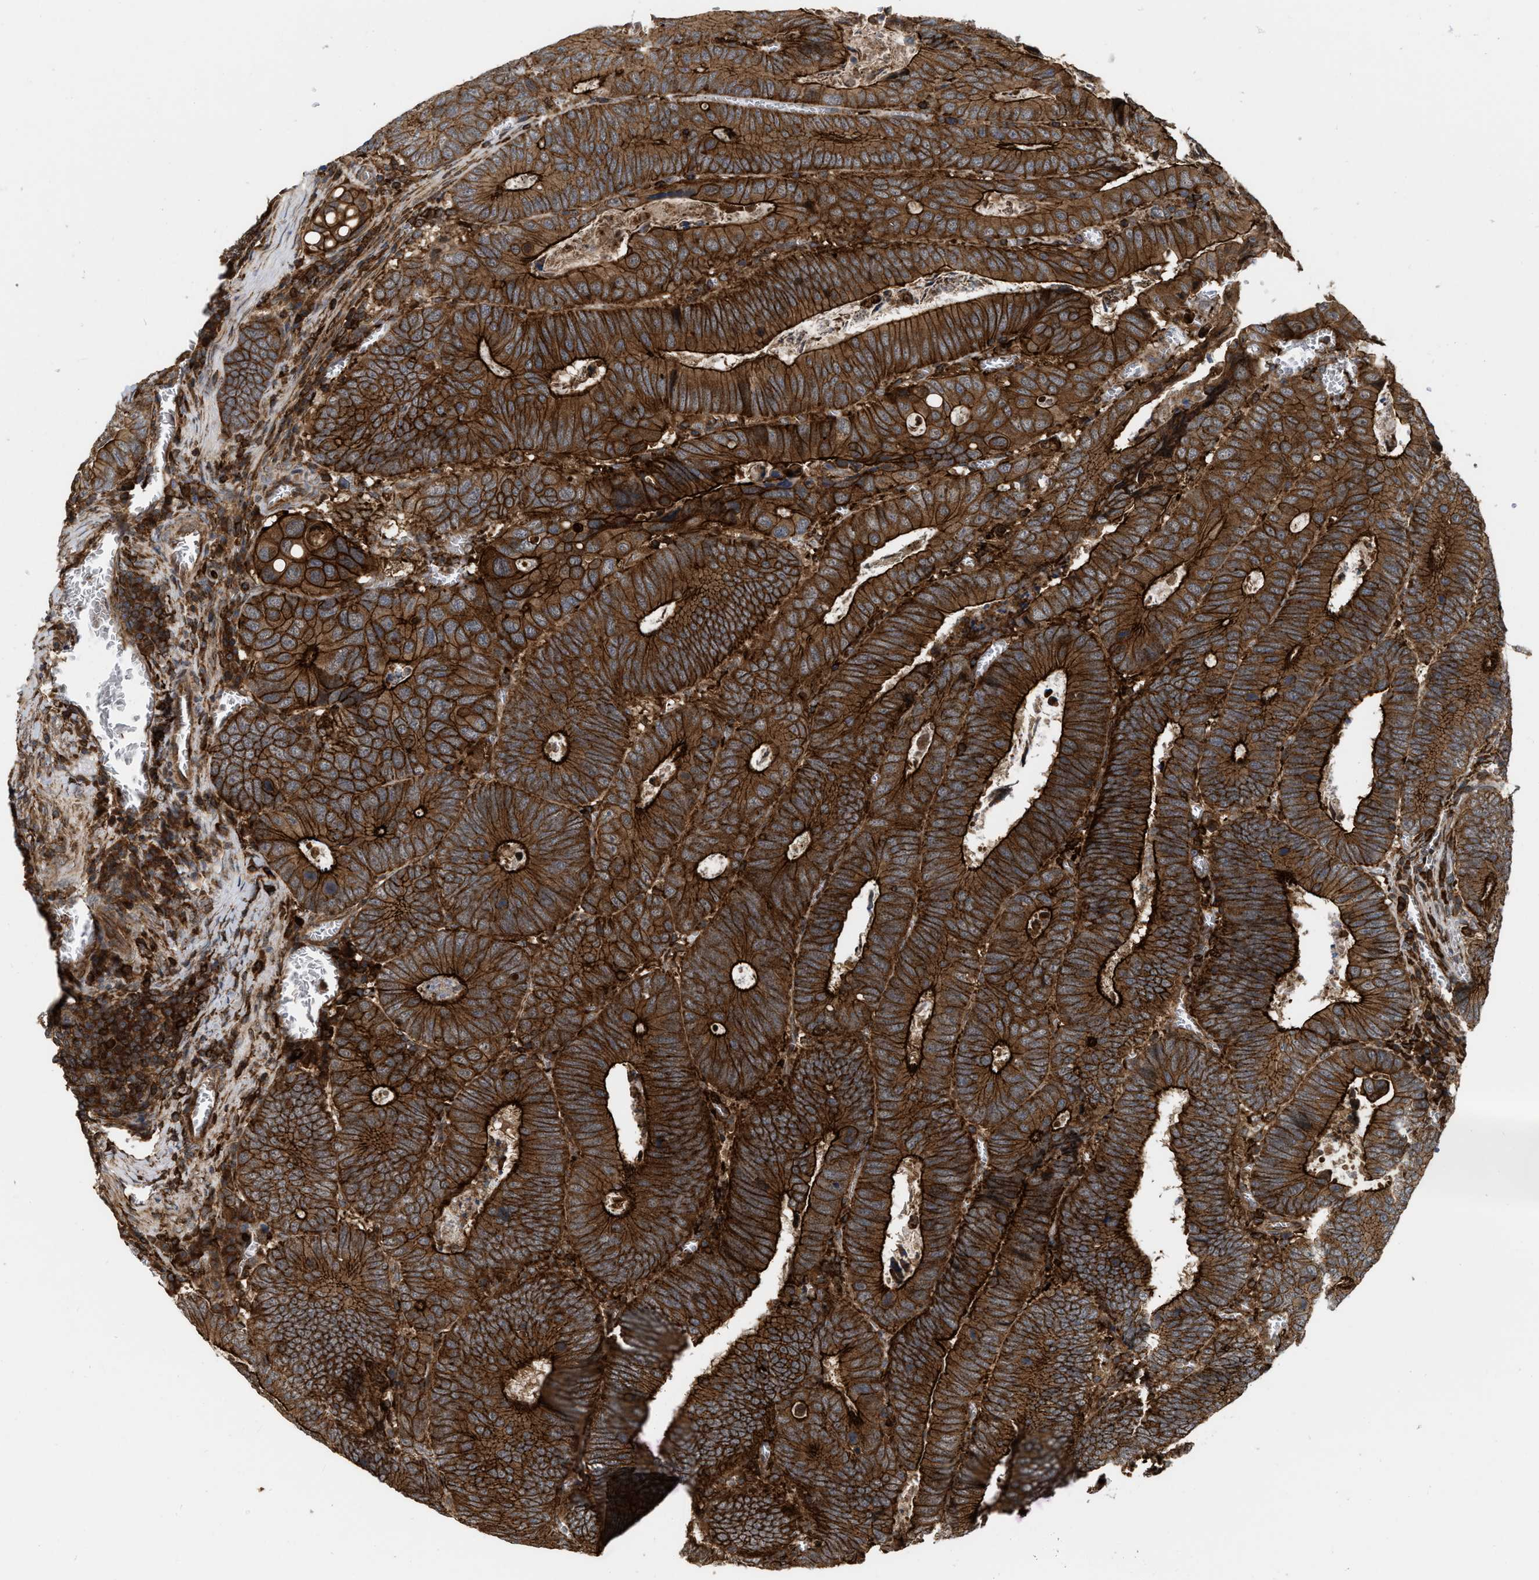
{"staining": {"intensity": "strong", "quantity": ">75%", "location": "cytoplasmic/membranous"}, "tissue": "colorectal cancer", "cell_type": "Tumor cells", "image_type": "cancer", "snomed": [{"axis": "morphology", "description": "Inflammation, NOS"}, {"axis": "morphology", "description": "Adenocarcinoma, NOS"}, {"axis": "topography", "description": "Colon"}], "caption": "DAB (3,3'-diaminobenzidine) immunohistochemical staining of human colorectal cancer (adenocarcinoma) reveals strong cytoplasmic/membranous protein positivity in about >75% of tumor cells.", "gene": "IQCE", "patient": {"sex": "male", "age": 72}}